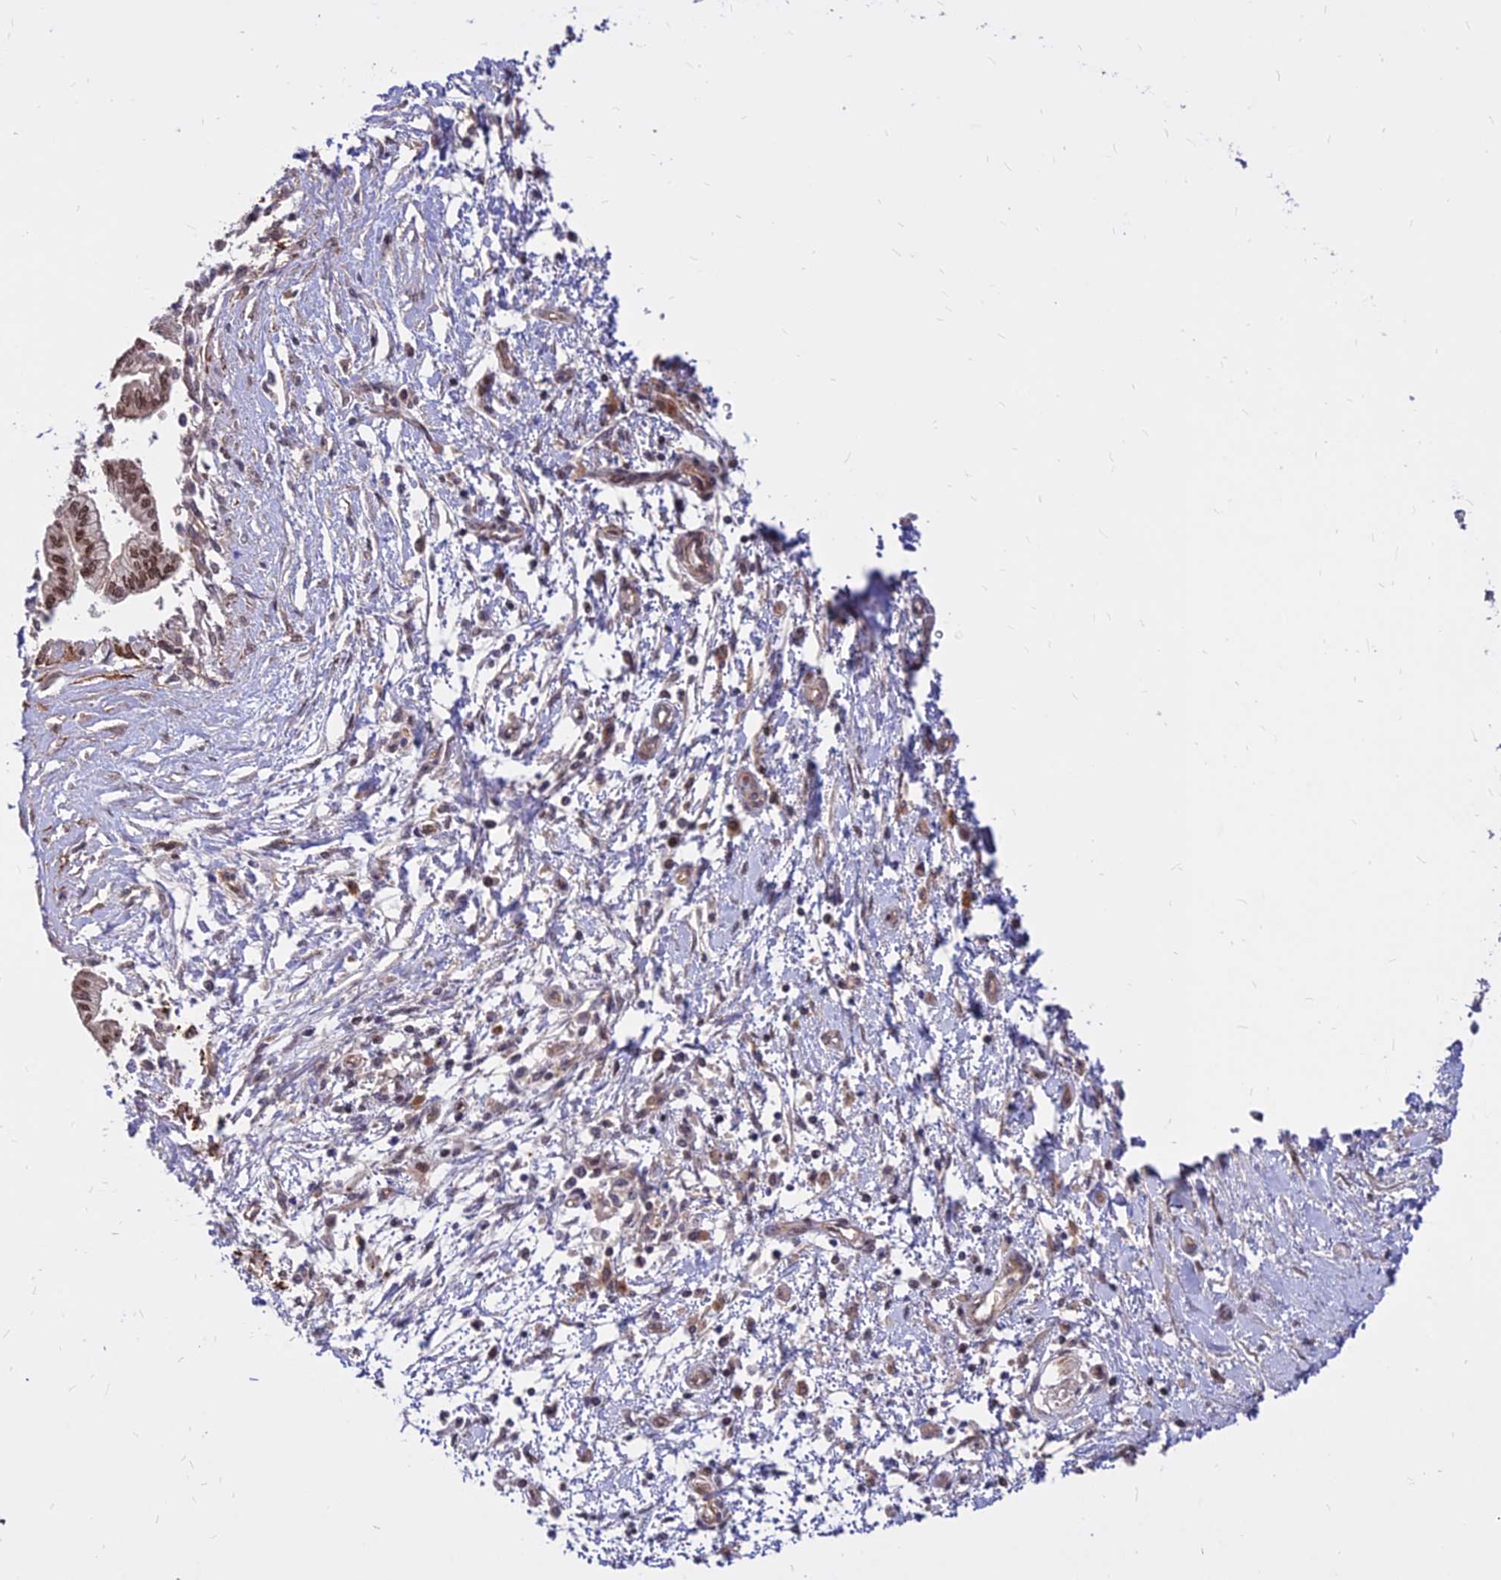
{"staining": {"intensity": "moderate", "quantity": ">75%", "location": "nuclear"}, "tissue": "pancreatic cancer", "cell_type": "Tumor cells", "image_type": "cancer", "snomed": [{"axis": "morphology", "description": "Adenocarcinoma, NOS"}, {"axis": "topography", "description": "Pancreas"}], "caption": "Protein expression analysis of adenocarcinoma (pancreatic) exhibits moderate nuclear positivity in about >75% of tumor cells. (DAB (3,3'-diaminobenzidine) = brown stain, brightfield microscopy at high magnification).", "gene": "C11orf68", "patient": {"sex": "male", "age": 46}}